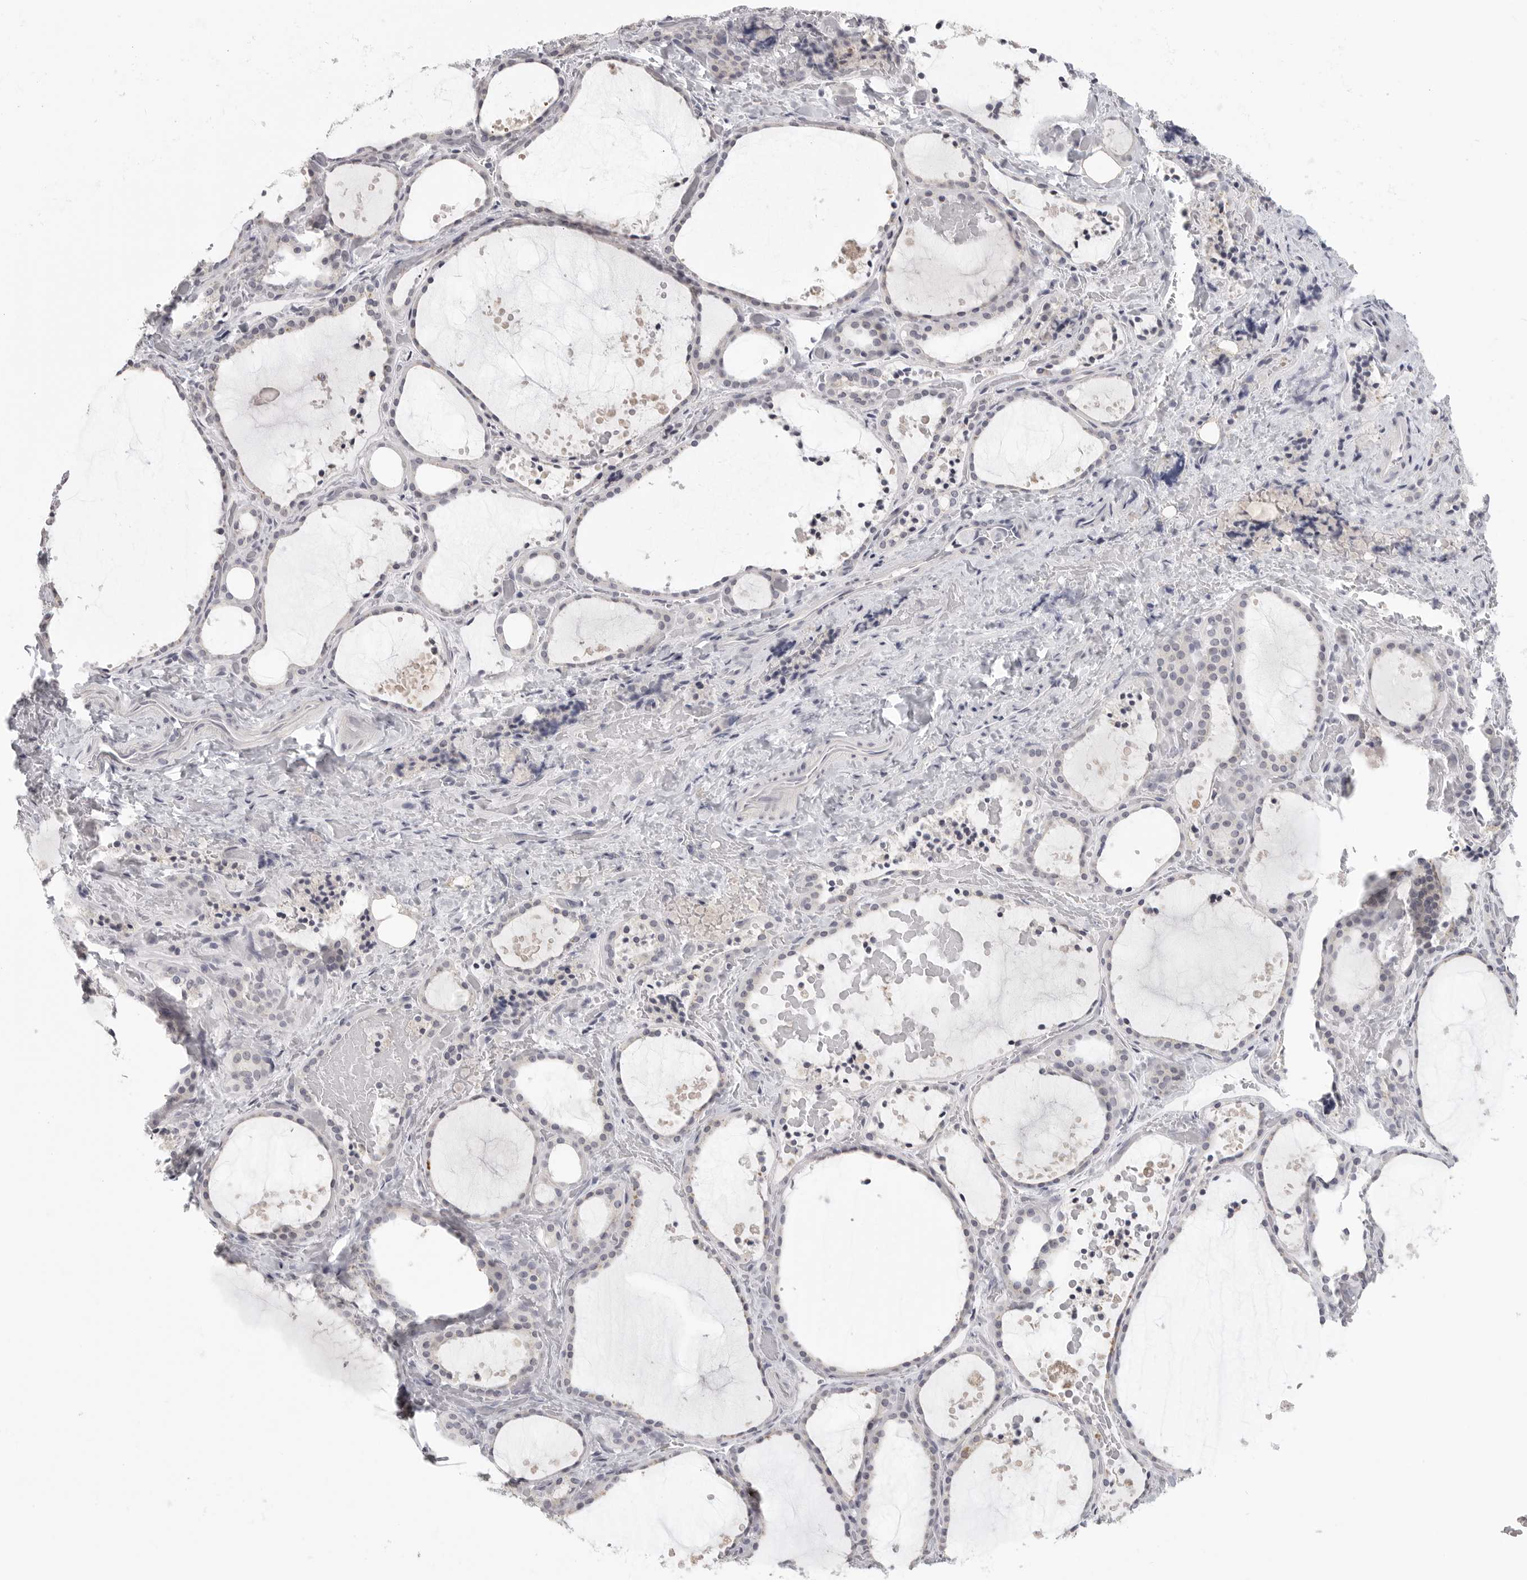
{"staining": {"intensity": "negative", "quantity": "none", "location": "none"}, "tissue": "thyroid gland", "cell_type": "Glandular cells", "image_type": "normal", "snomed": [{"axis": "morphology", "description": "Normal tissue, NOS"}, {"axis": "topography", "description": "Thyroid gland"}], "caption": "Immunohistochemistry of unremarkable thyroid gland shows no staining in glandular cells.", "gene": "HMGCS2", "patient": {"sex": "female", "age": 44}}